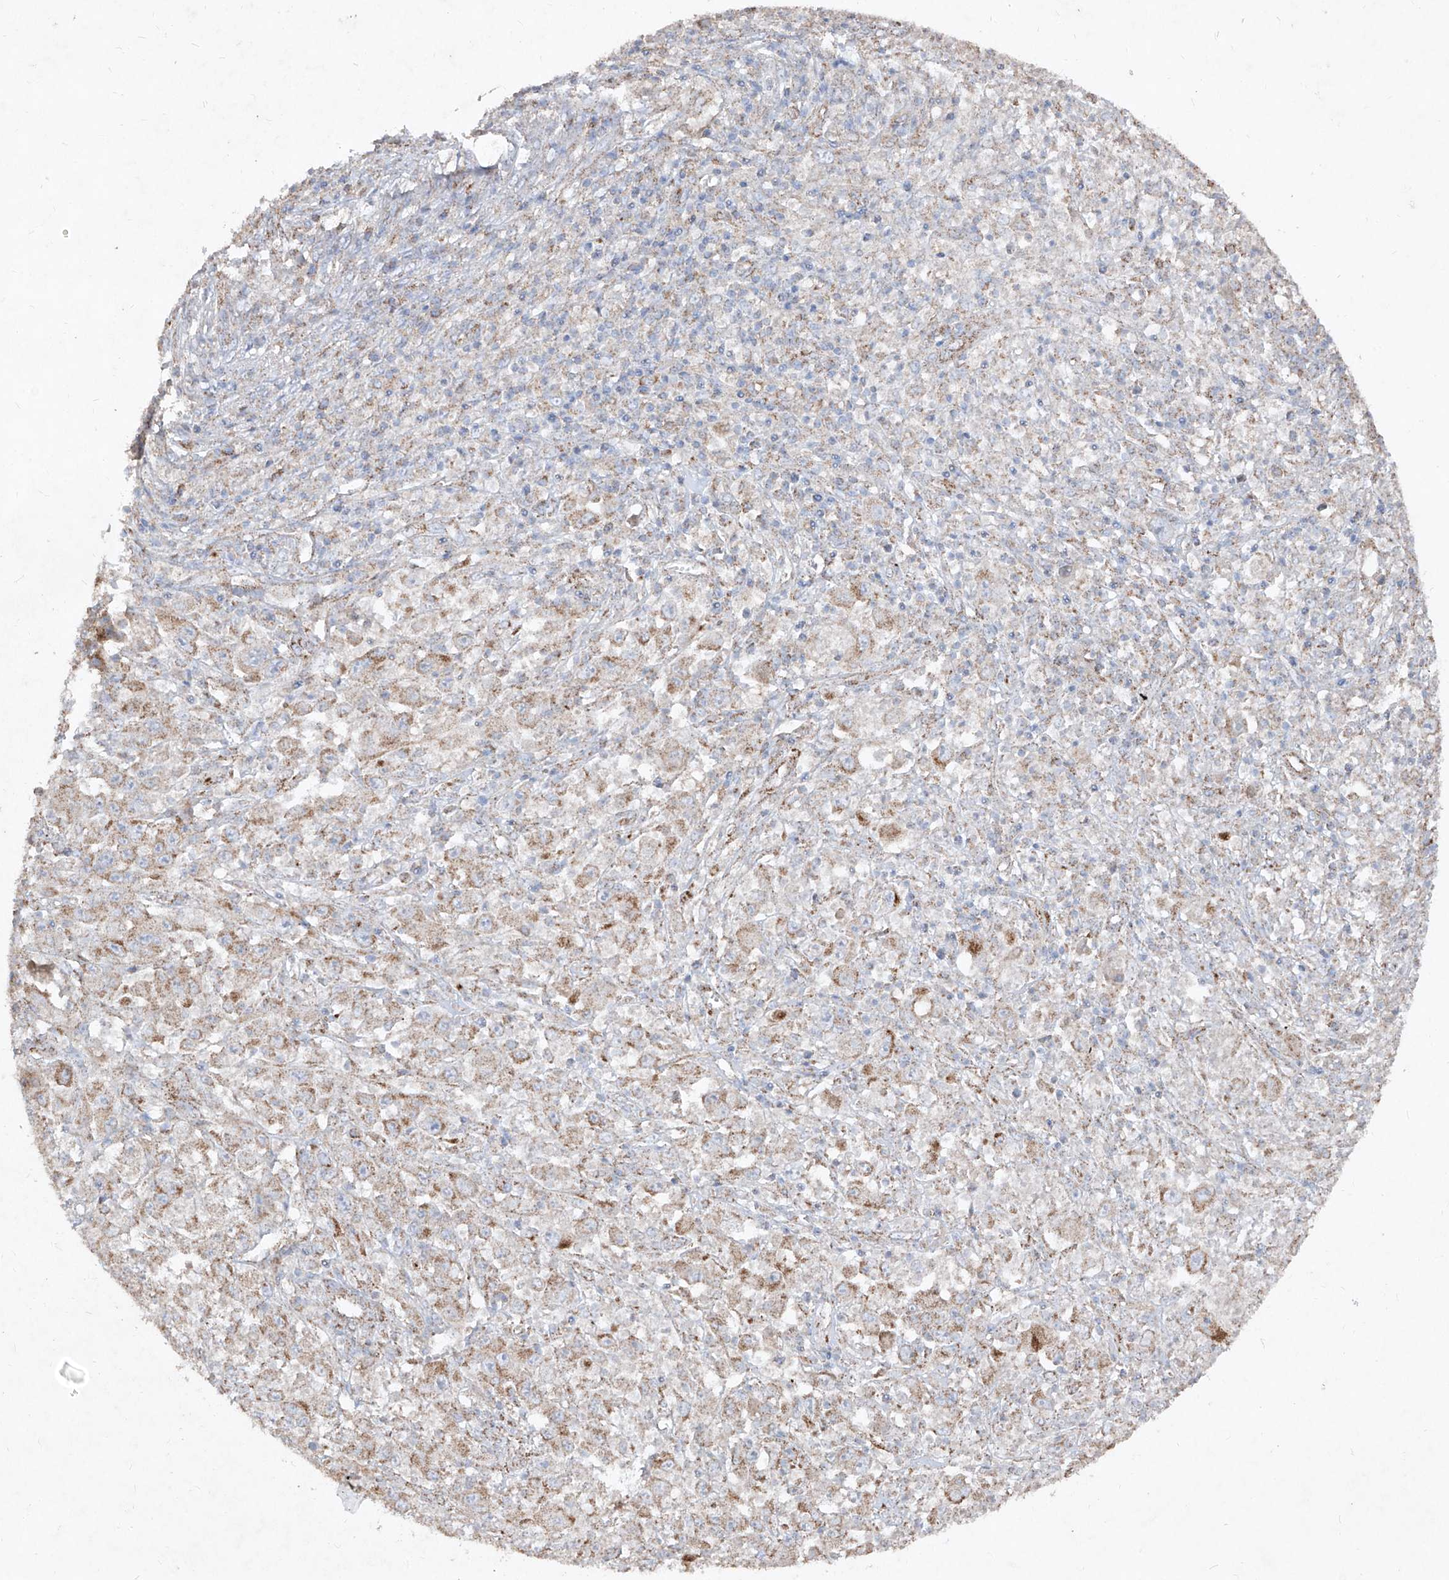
{"staining": {"intensity": "moderate", "quantity": "<25%", "location": "cytoplasmic/membranous"}, "tissue": "melanoma", "cell_type": "Tumor cells", "image_type": "cancer", "snomed": [{"axis": "morphology", "description": "Malignant melanoma, Metastatic site"}, {"axis": "topography", "description": "Skin"}], "caption": "Immunohistochemical staining of melanoma reveals moderate cytoplasmic/membranous protein positivity in approximately <25% of tumor cells. (Brightfield microscopy of DAB IHC at high magnification).", "gene": "ABCD3", "patient": {"sex": "female", "age": 56}}